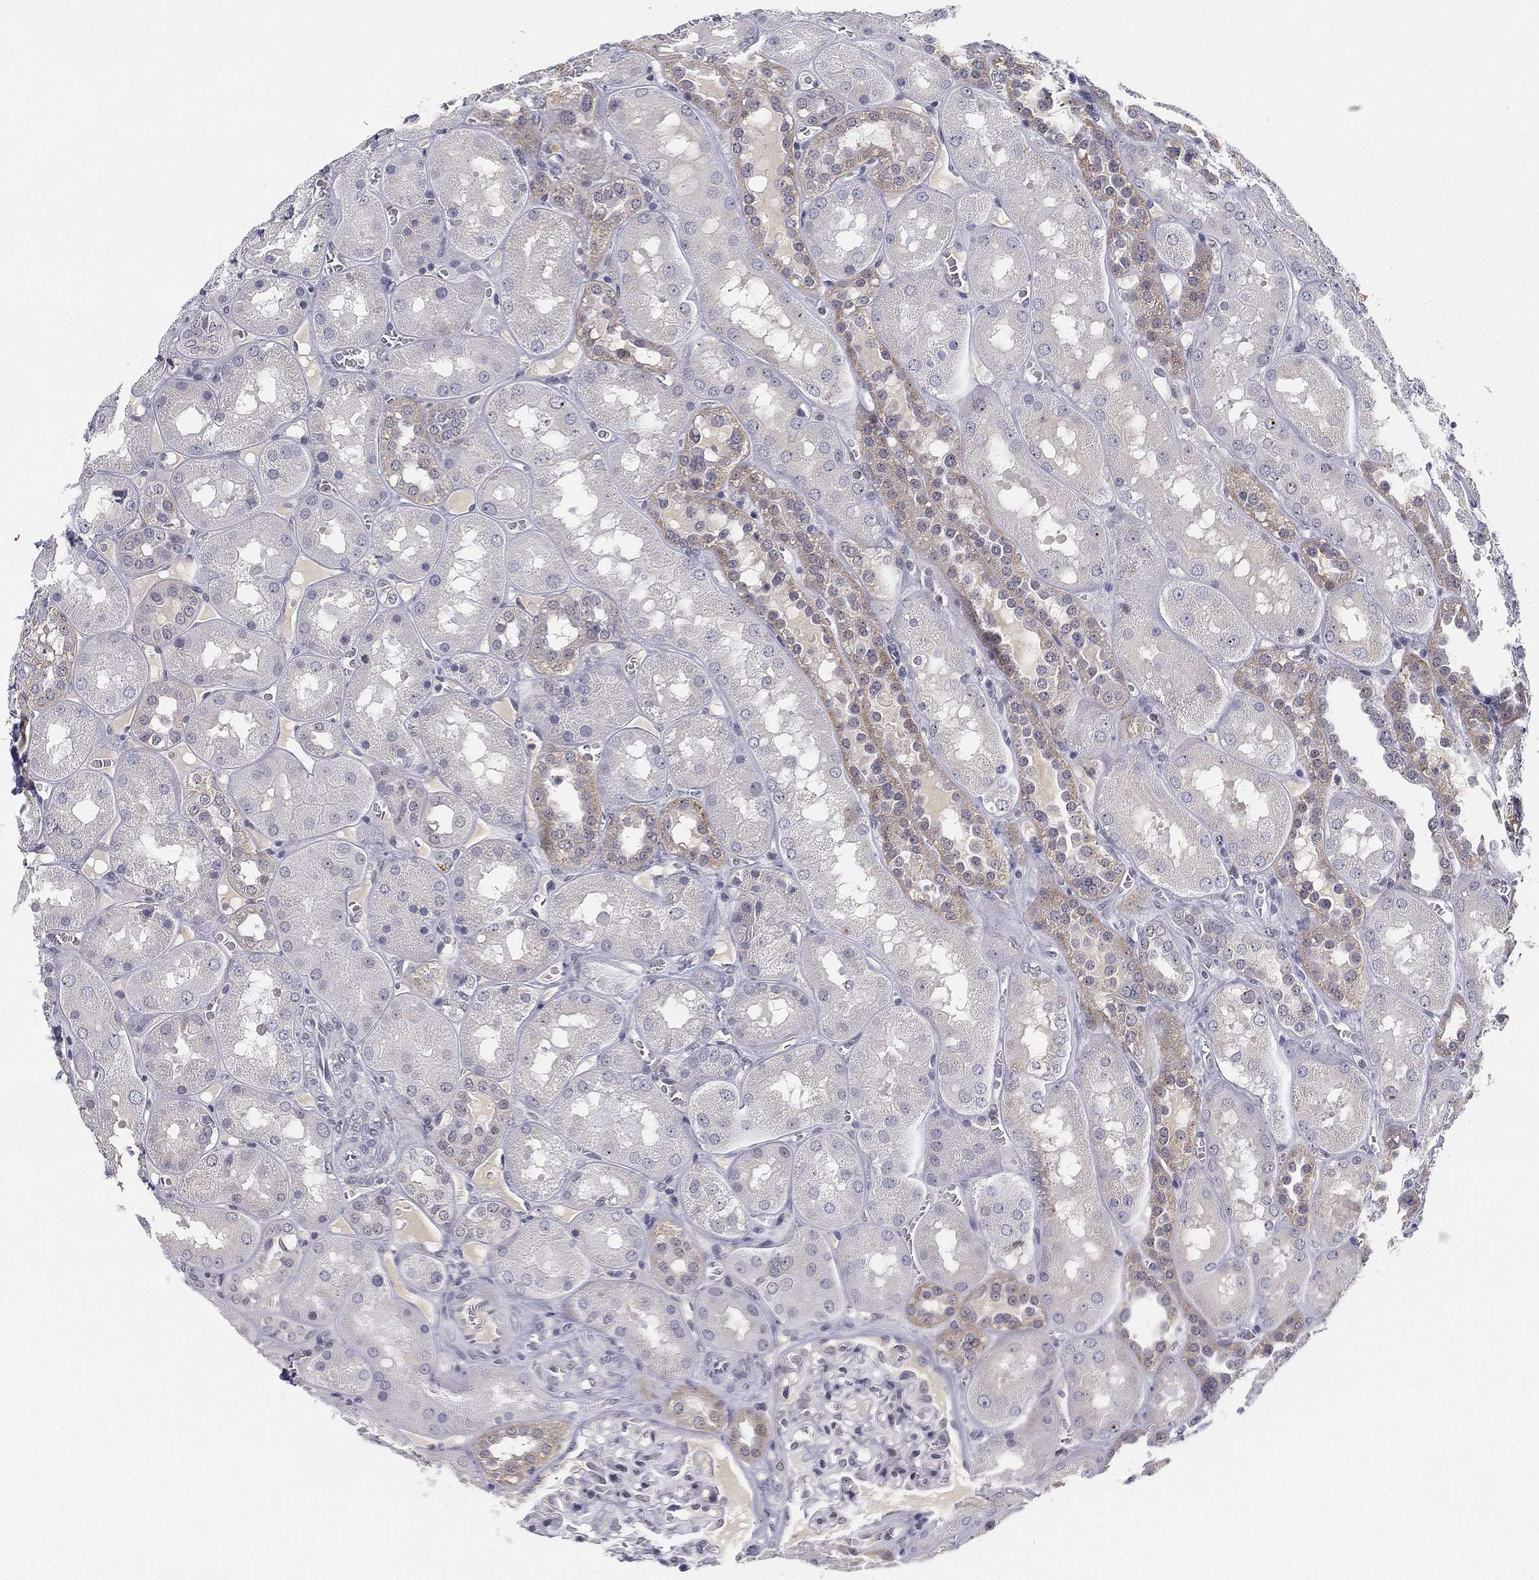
{"staining": {"intensity": "negative", "quantity": "none", "location": "none"}, "tissue": "kidney", "cell_type": "Cells in glomeruli", "image_type": "normal", "snomed": [{"axis": "morphology", "description": "Normal tissue, NOS"}, {"axis": "topography", "description": "Kidney"}], "caption": "Protein analysis of normal kidney exhibits no significant staining in cells in glomeruli.", "gene": "MS4A8", "patient": {"sex": "male", "age": 73}}